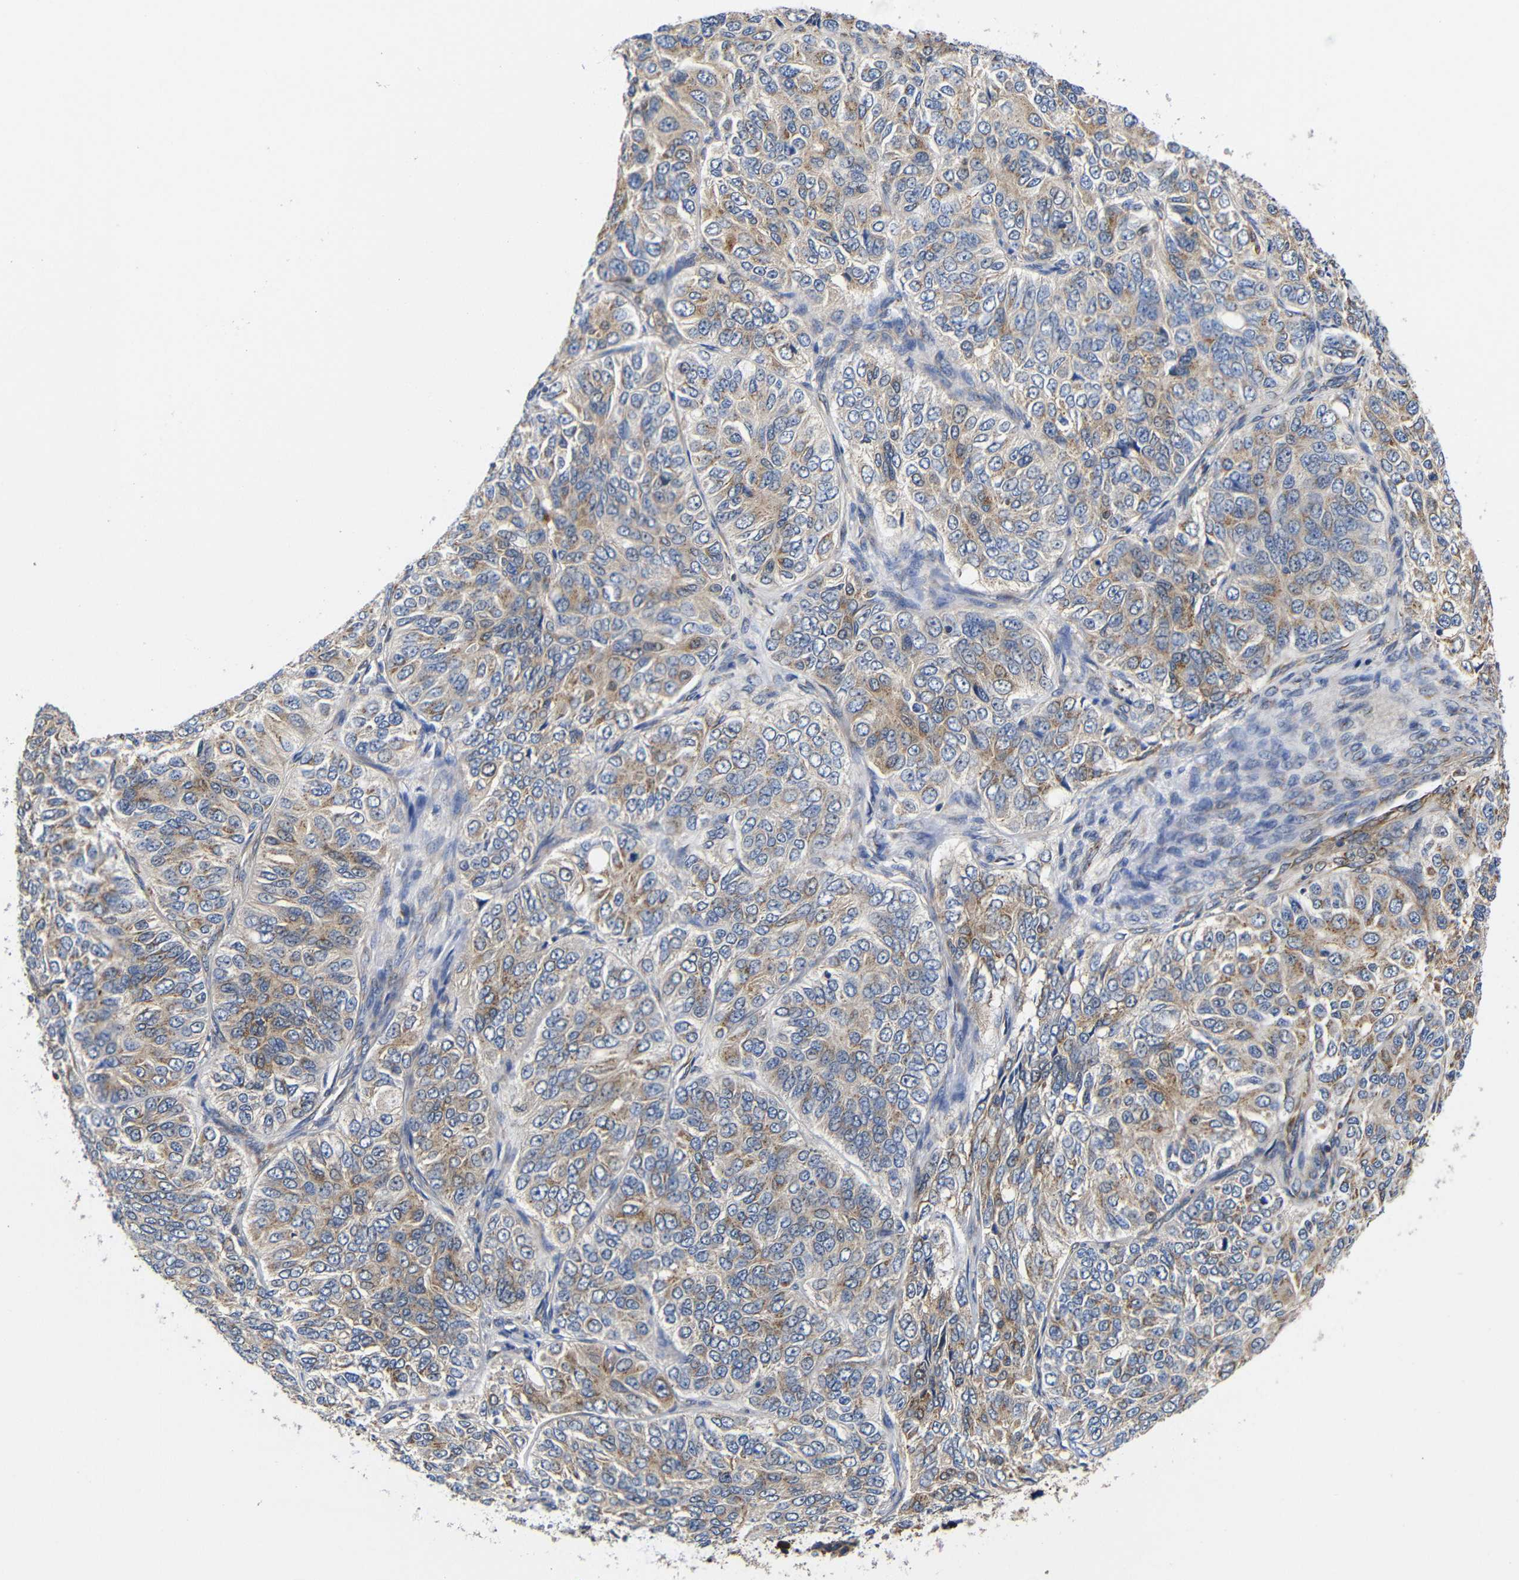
{"staining": {"intensity": "moderate", "quantity": "25%-75%", "location": "cytoplasmic/membranous"}, "tissue": "ovarian cancer", "cell_type": "Tumor cells", "image_type": "cancer", "snomed": [{"axis": "morphology", "description": "Carcinoma, endometroid"}, {"axis": "topography", "description": "Ovary"}], "caption": "A micrograph of ovarian cancer (endometroid carcinoma) stained for a protein shows moderate cytoplasmic/membranous brown staining in tumor cells.", "gene": "LRRCC1", "patient": {"sex": "female", "age": 51}}